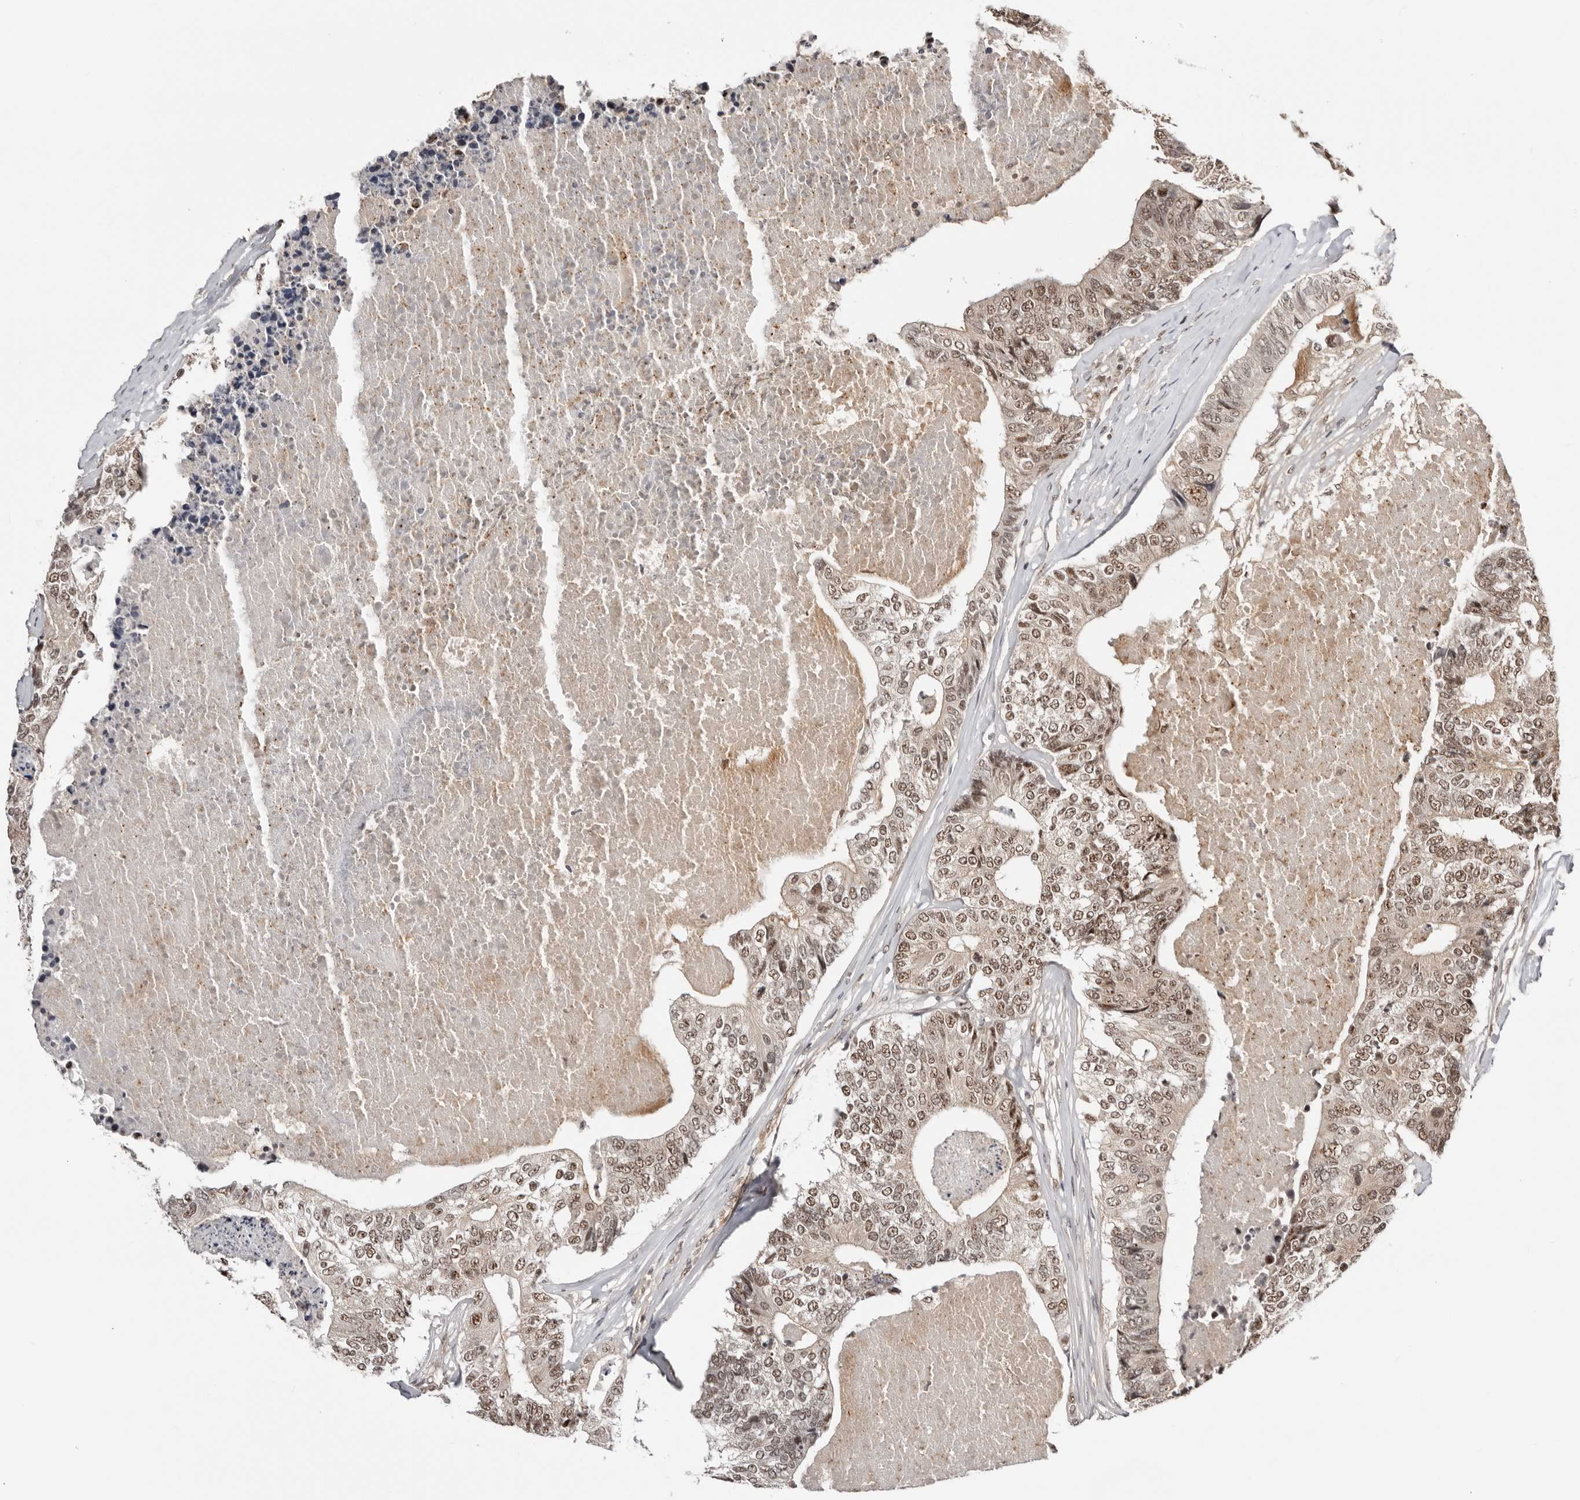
{"staining": {"intensity": "moderate", "quantity": "25%-75%", "location": "nuclear"}, "tissue": "colorectal cancer", "cell_type": "Tumor cells", "image_type": "cancer", "snomed": [{"axis": "morphology", "description": "Adenocarcinoma, NOS"}, {"axis": "topography", "description": "Colon"}], "caption": "An immunohistochemistry photomicrograph of tumor tissue is shown. Protein staining in brown labels moderate nuclear positivity in colorectal cancer (adenocarcinoma) within tumor cells.", "gene": "SDE2", "patient": {"sex": "female", "age": 67}}